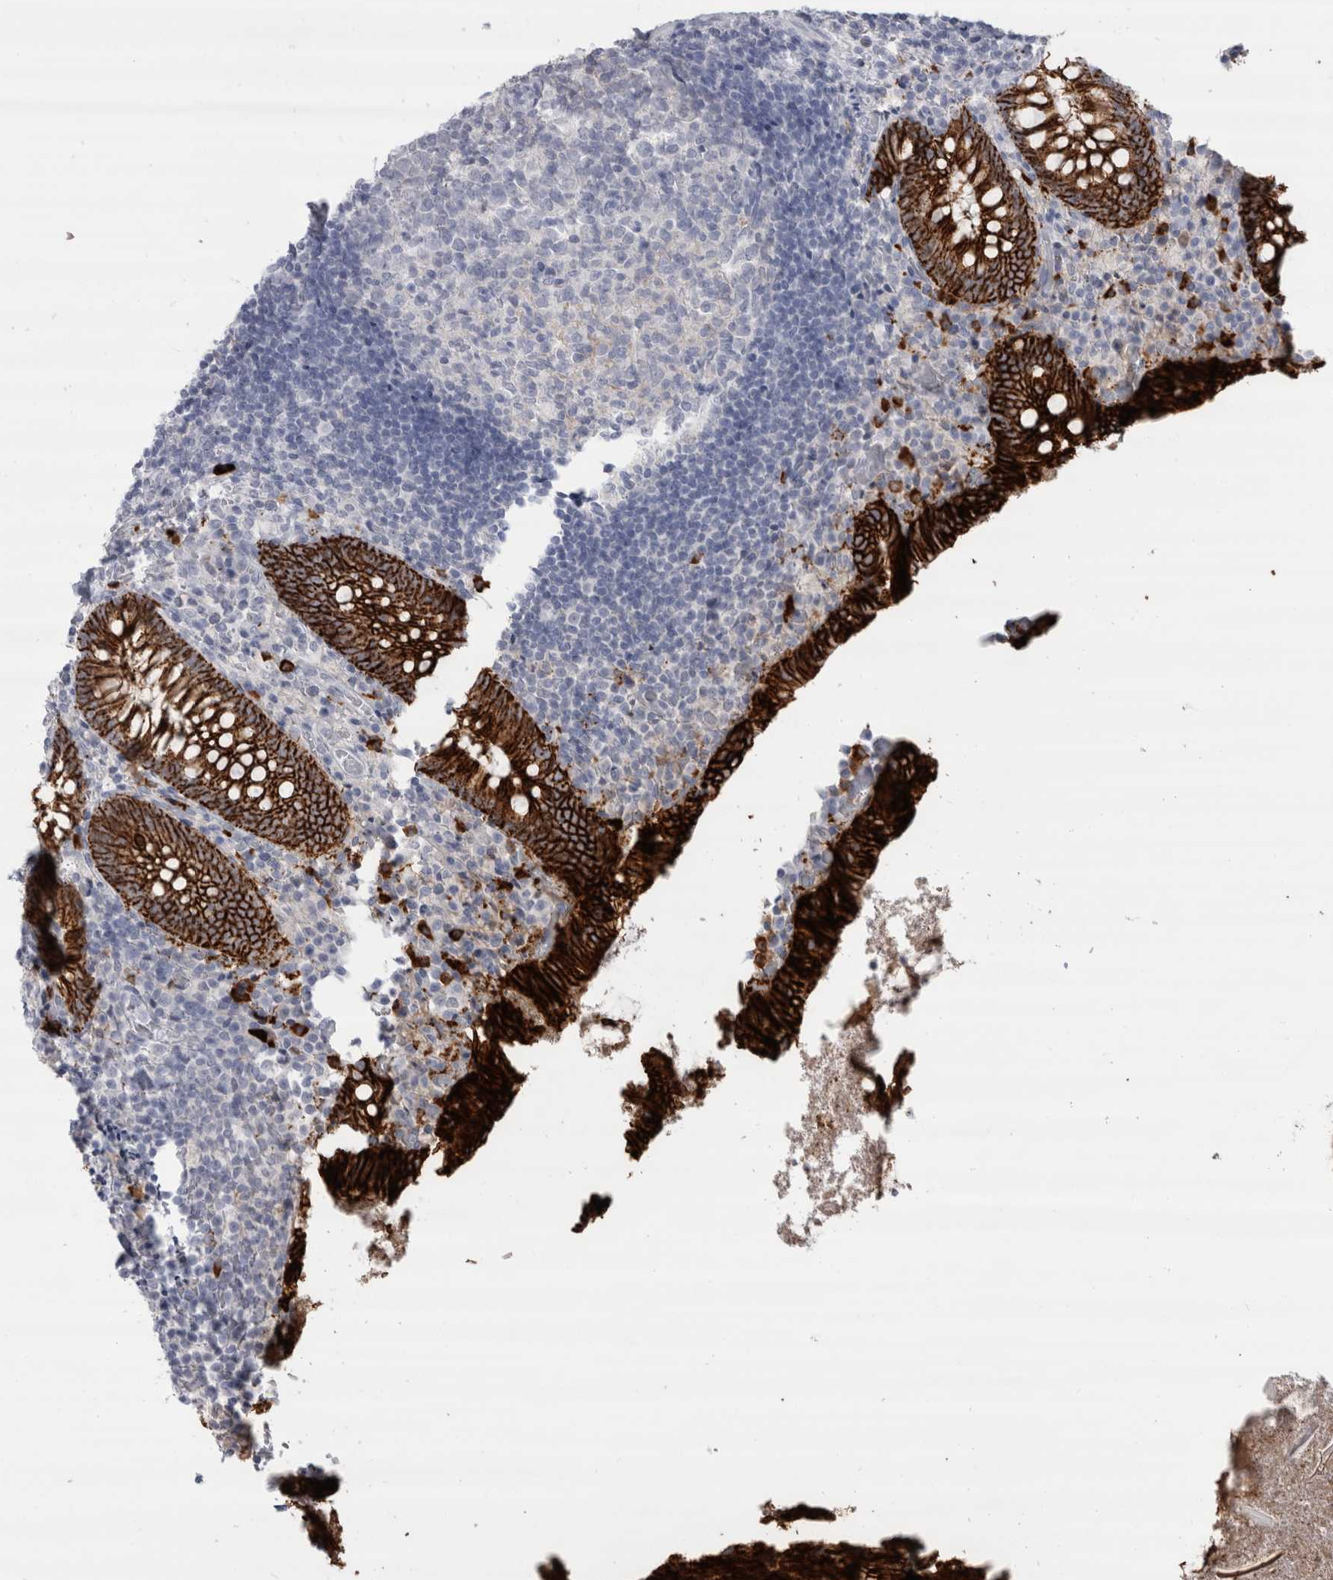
{"staining": {"intensity": "strong", "quantity": ">75%", "location": "cytoplasmic/membranous"}, "tissue": "appendix", "cell_type": "Glandular cells", "image_type": "normal", "snomed": [{"axis": "morphology", "description": "Normal tissue, NOS"}, {"axis": "topography", "description": "Appendix"}], "caption": "The photomicrograph reveals immunohistochemical staining of benign appendix. There is strong cytoplasmic/membranous staining is appreciated in about >75% of glandular cells. Immunohistochemistry stains the protein of interest in brown and the nuclei are stained blue.", "gene": "CDH17", "patient": {"sex": "female", "age": 17}}